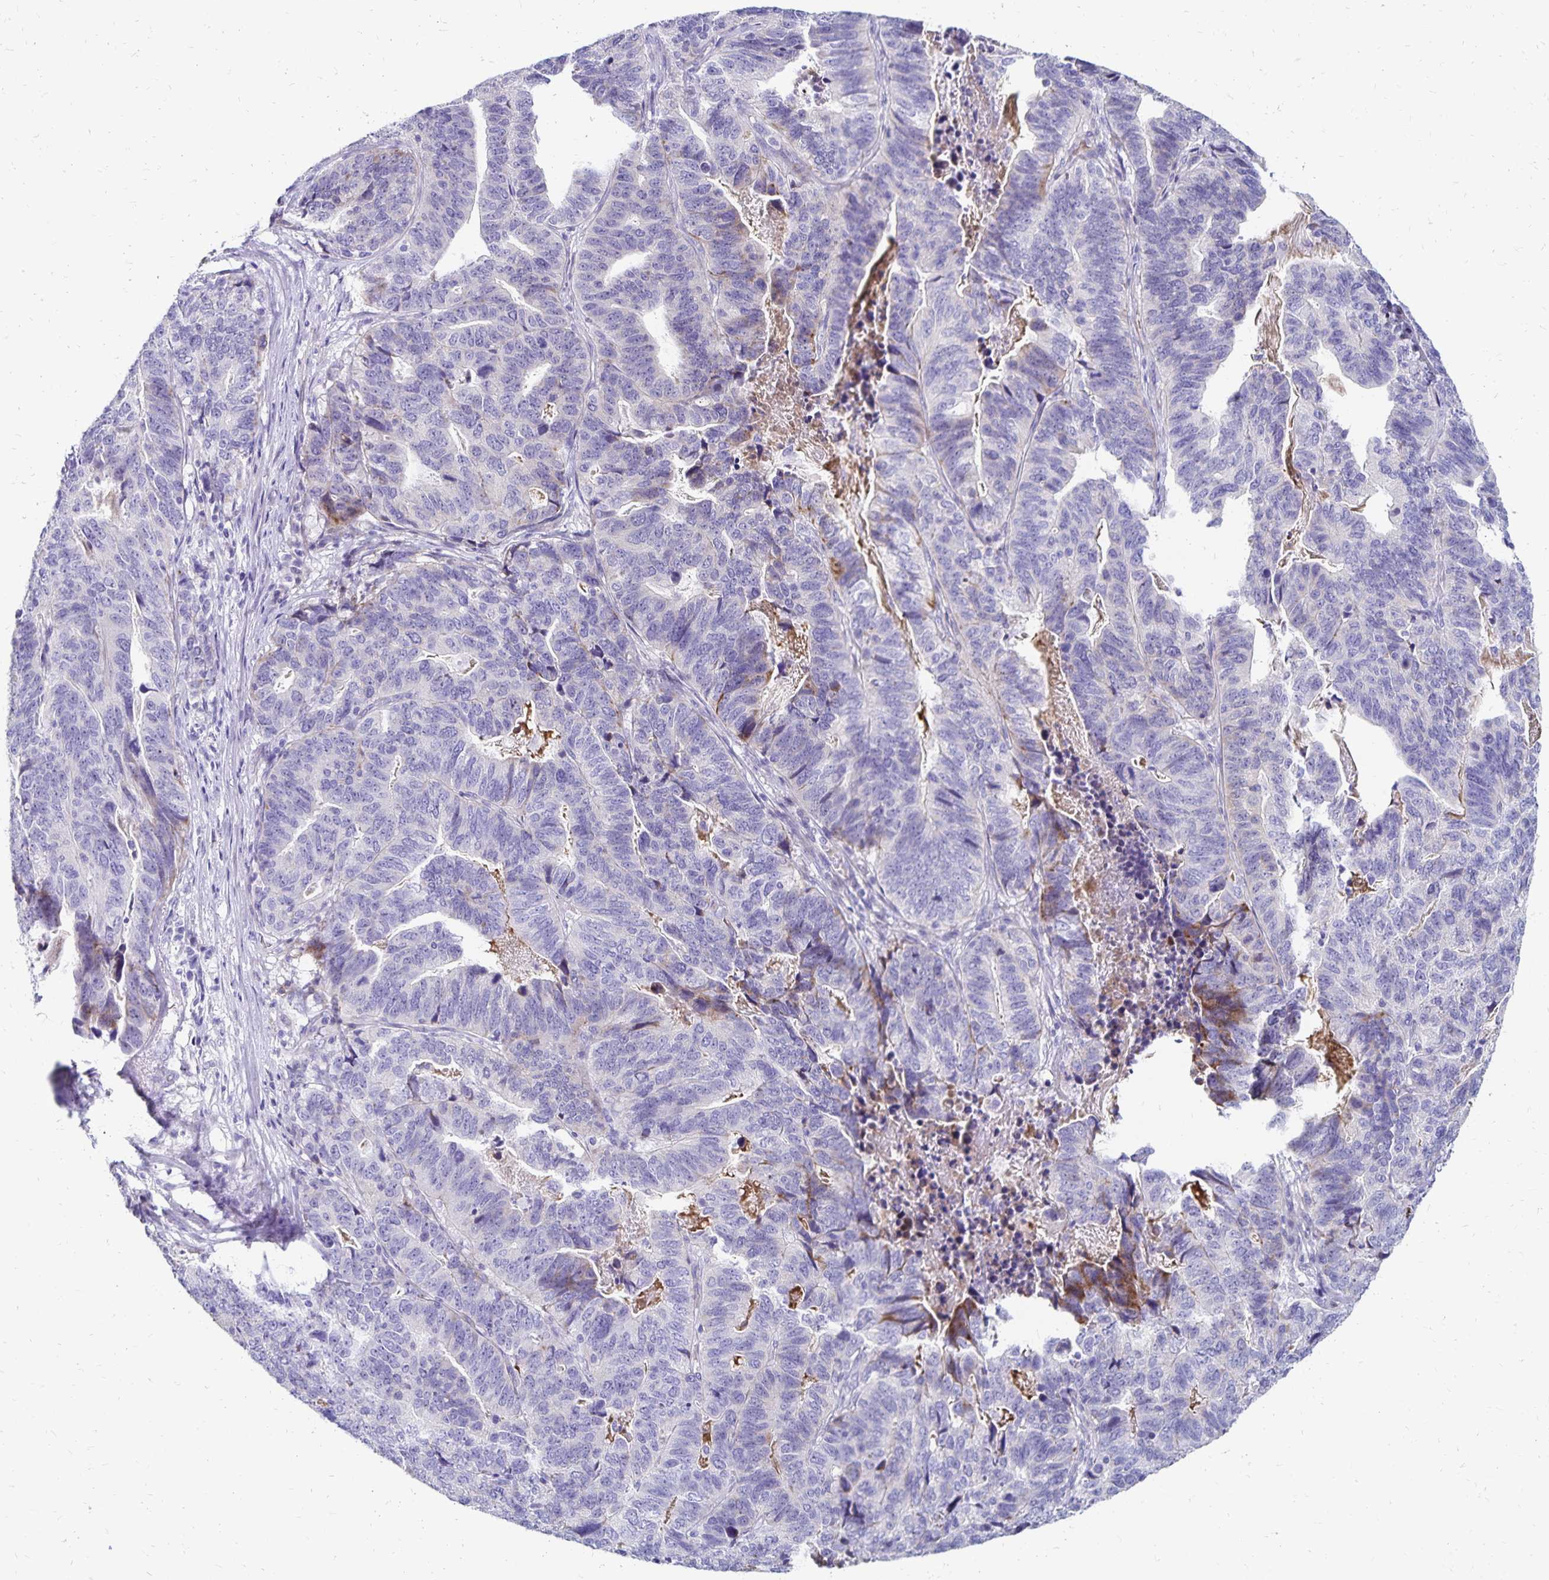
{"staining": {"intensity": "negative", "quantity": "none", "location": "none"}, "tissue": "stomach cancer", "cell_type": "Tumor cells", "image_type": "cancer", "snomed": [{"axis": "morphology", "description": "Adenocarcinoma, NOS"}, {"axis": "topography", "description": "Stomach, upper"}], "caption": "Immunohistochemical staining of stomach cancer reveals no significant staining in tumor cells.", "gene": "NECAP1", "patient": {"sex": "female", "age": 67}}